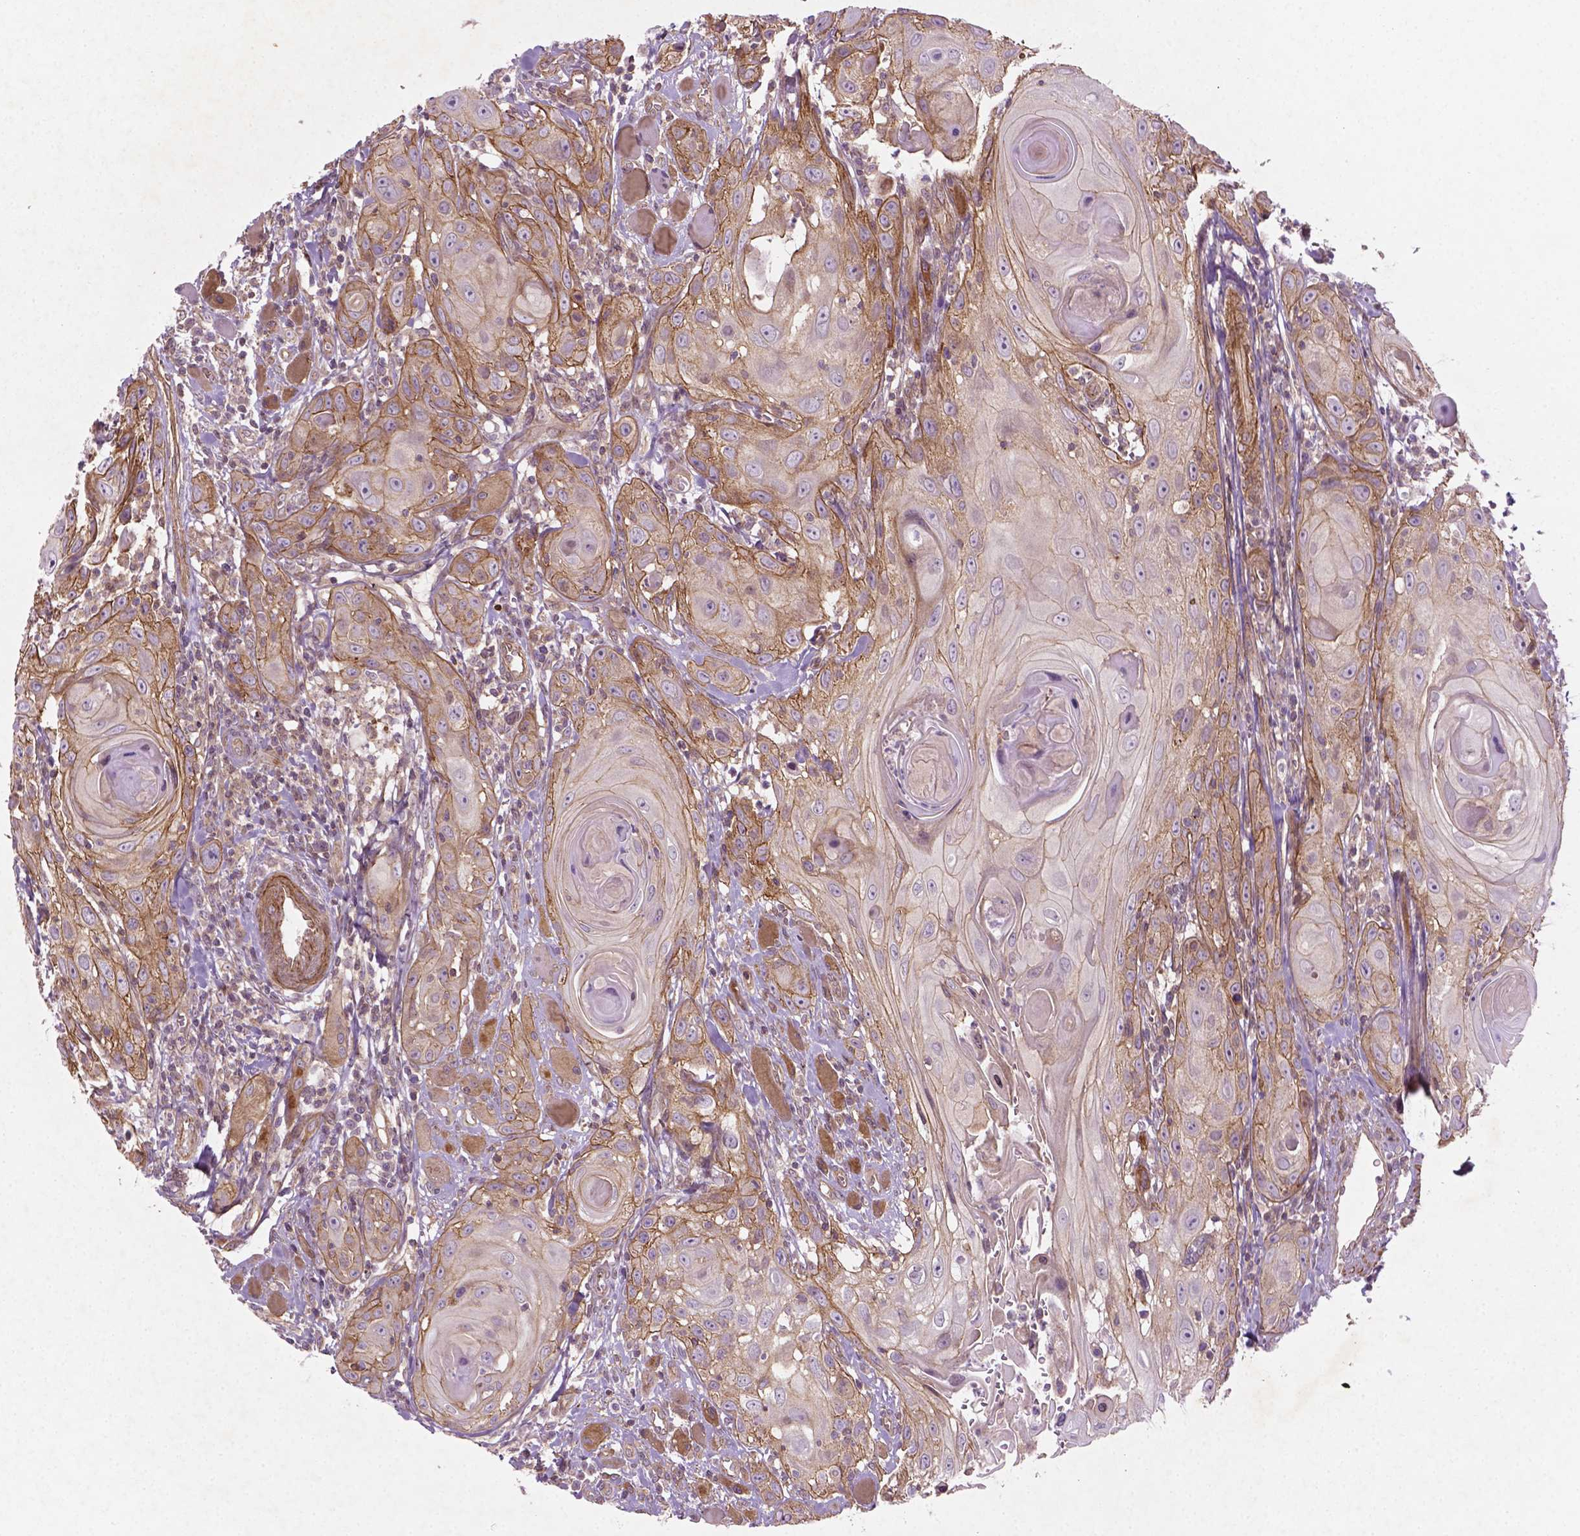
{"staining": {"intensity": "moderate", "quantity": "25%-75%", "location": "cytoplasmic/membranous"}, "tissue": "head and neck cancer", "cell_type": "Tumor cells", "image_type": "cancer", "snomed": [{"axis": "morphology", "description": "Squamous cell carcinoma, NOS"}, {"axis": "topography", "description": "Head-Neck"}], "caption": "Immunohistochemical staining of human squamous cell carcinoma (head and neck) demonstrates medium levels of moderate cytoplasmic/membranous protein staining in about 25%-75% of tumor cells. The protein of interest is stained brown, and the nuclei are stained in blue (DAB (3,3'-diaminobenzidine) IHC with brightfield microscopy, high magnification).", "gene": "TCHP", "patient": {"sex": "female", "age": 80}}